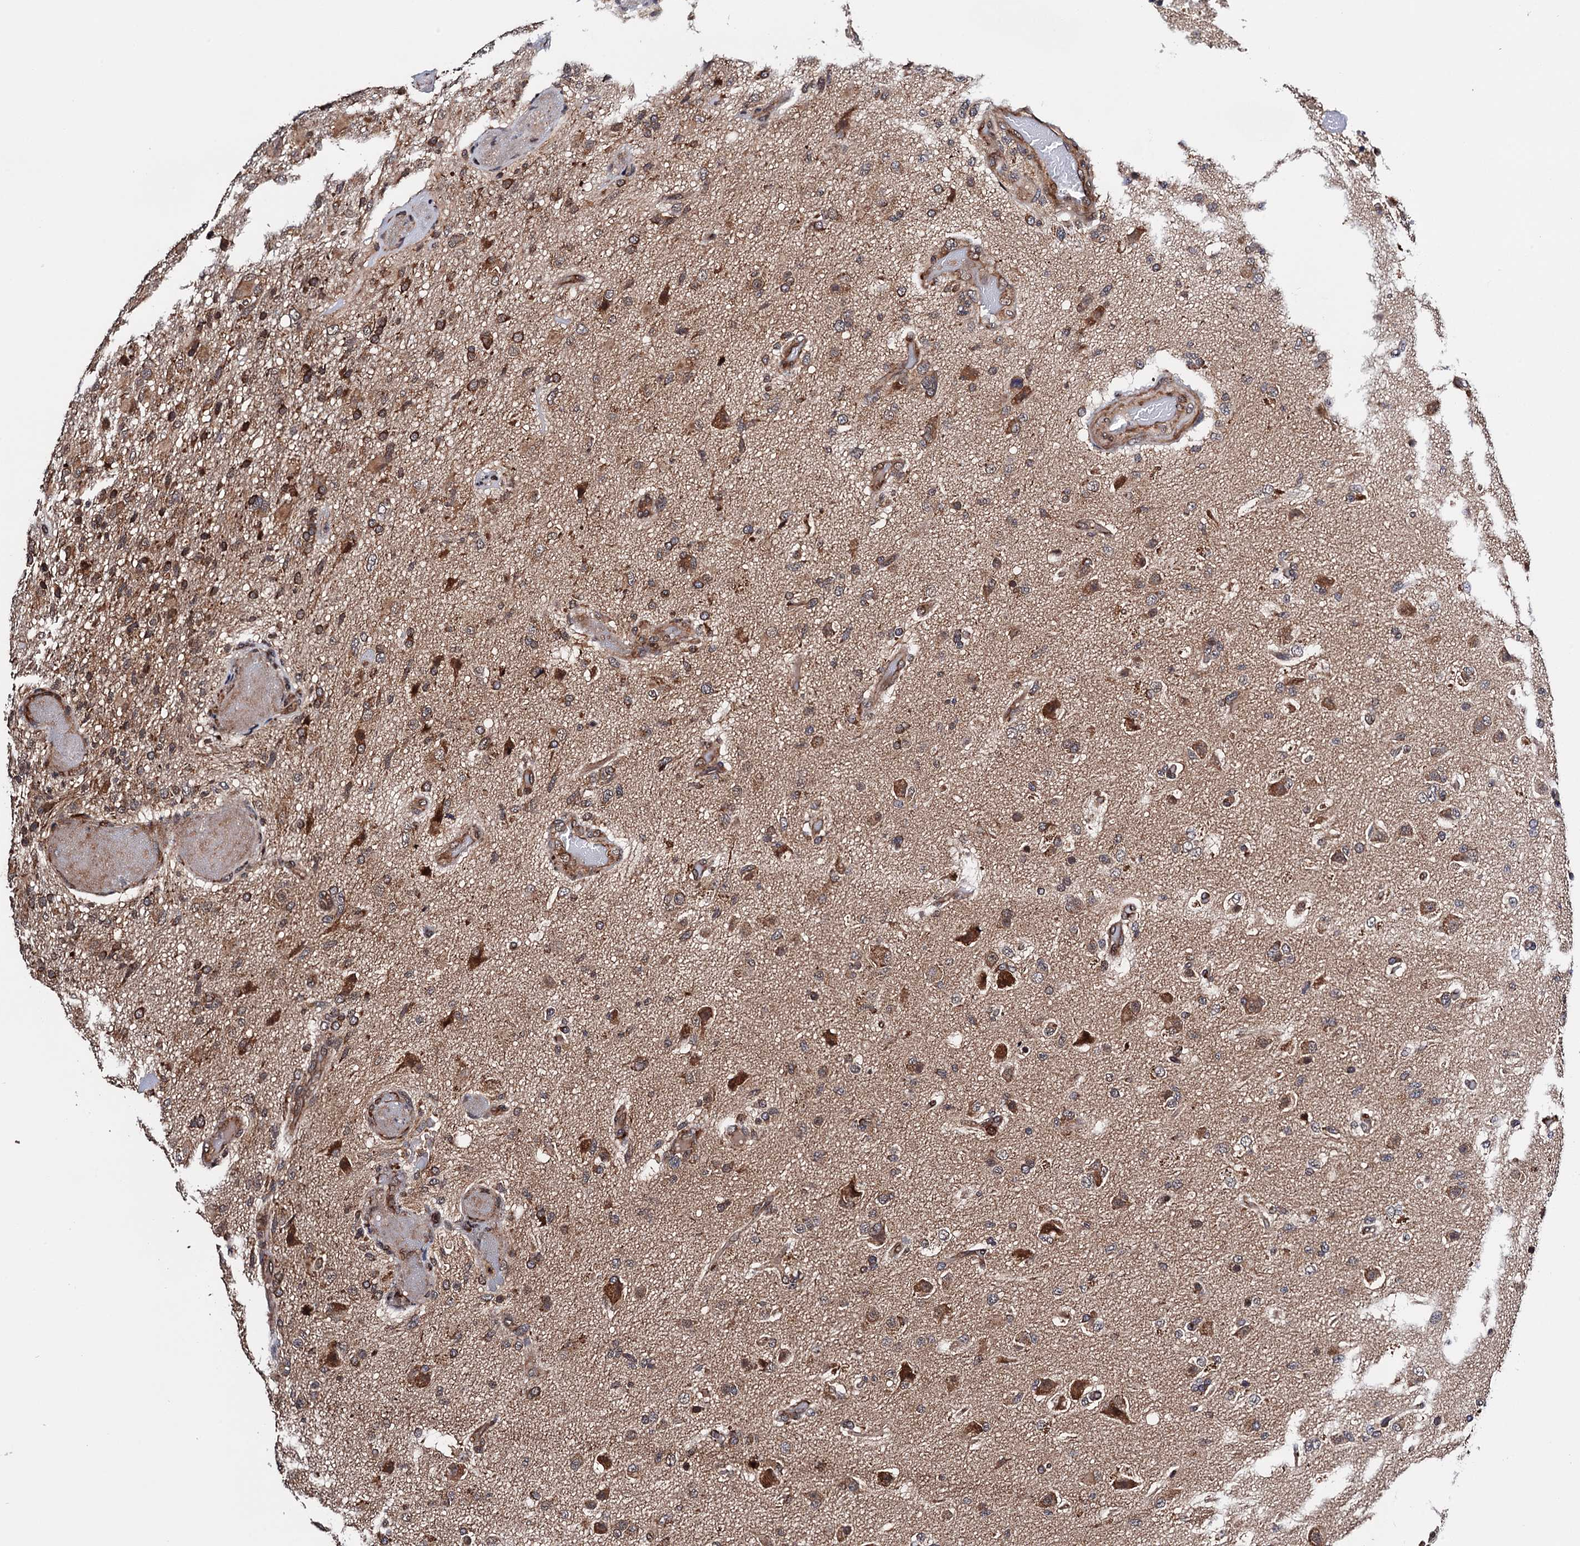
{"staining": {"intensity": "strong", "quantity": "25%-75%", "location": "cytoplasmic/membranous"}, "tissue": "glioma", "cell_type": "Tumor cells", "image_type": "cancer", "snomed": [{"axis": "morphology", "description": "Glioma, malignant, High grade"}, {"axis": "topography", "description": "Brain"}], "caption": "An IHC image of neoplastic tissue is shown. Protein staining in brown shows strong cytoplasmic/membranous positivity in malignant glioma (high-grade) within tumor cells.", "gene": "NAA16", "patient": {"sex": "female", "age": 74}}